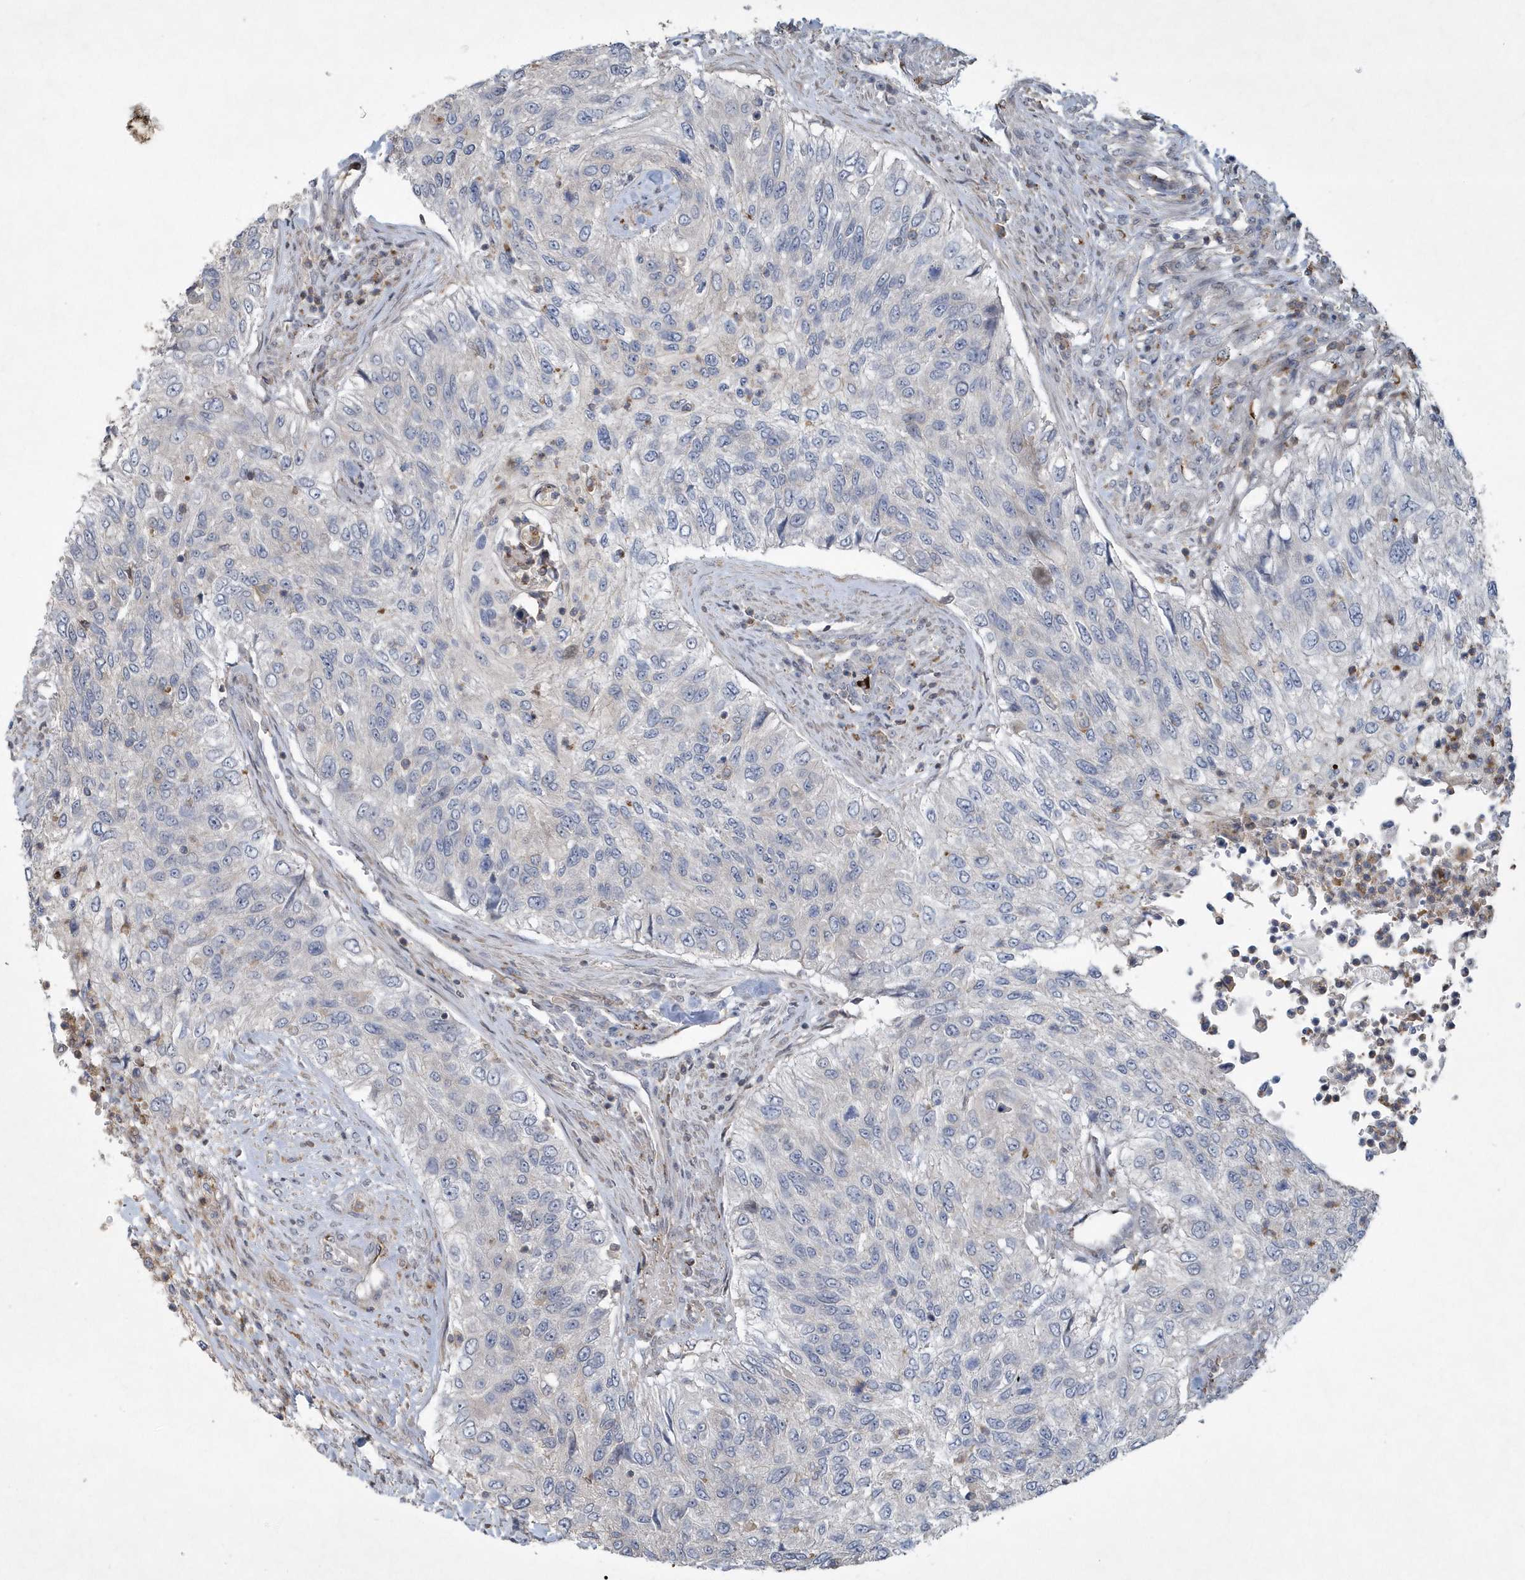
{"staining": {"intensity": "negative", "quantity": "none", "location": "none"}, "tissue": "urothelial cancer", "cell_type": "Tumor cells", "image_type": "cancer", "snomed": [{"axis": "morphology", "description": "Urothelial carcinoma, High grade"}, {"axis": "topography", "description": "Urinary bladder"}], "caption": "This is an IHC image of human urothelial carcinoma (high-grade). There is no expression in tumor cells.", "gene": "N4BP2", "patient": {"sex": "female", "age": 60}}